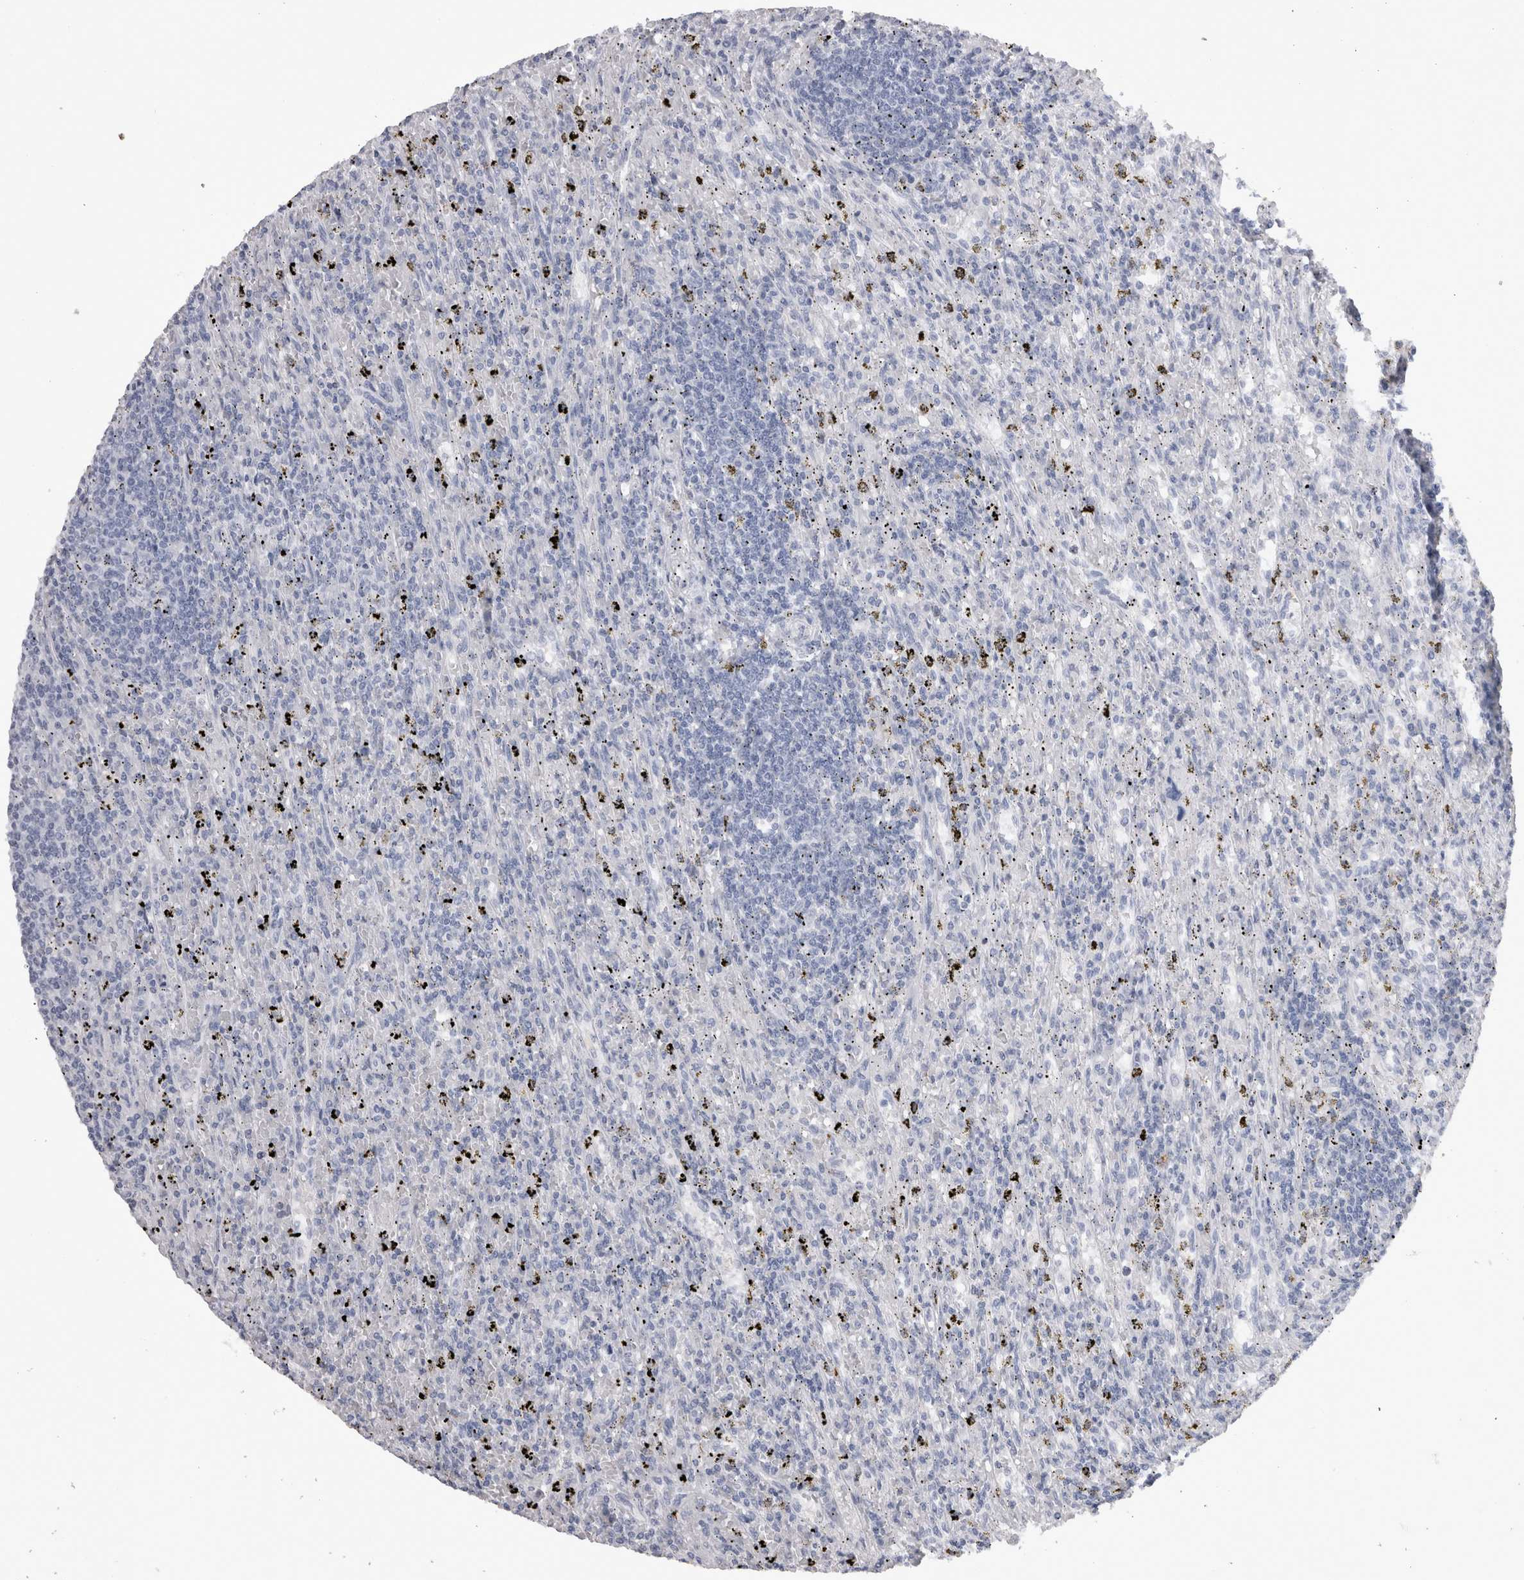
{"staining": {"intensity": "negative", "quantity": "none", "location": "none"}, "tissue": "lymphoma", "cell_type": "Tumor cells", "image_type": "cancer", "snomed": [{"axis": "morphology", "description": "Malignant lymphoma, non-Hodgkin's type, Low grade"}, {"axis": "topography", "description": "Spleen"}], "caption": "Immunohistochemical staining of malignant lymphoma, non-Hodgkin's type (low-grade) displays no significant expression in tumor cells. (Immunohistochemistry, brightfield microscopy, high magnification).", "gene": "ADAM2", "patient": {"sex": "male", "age": 76}}